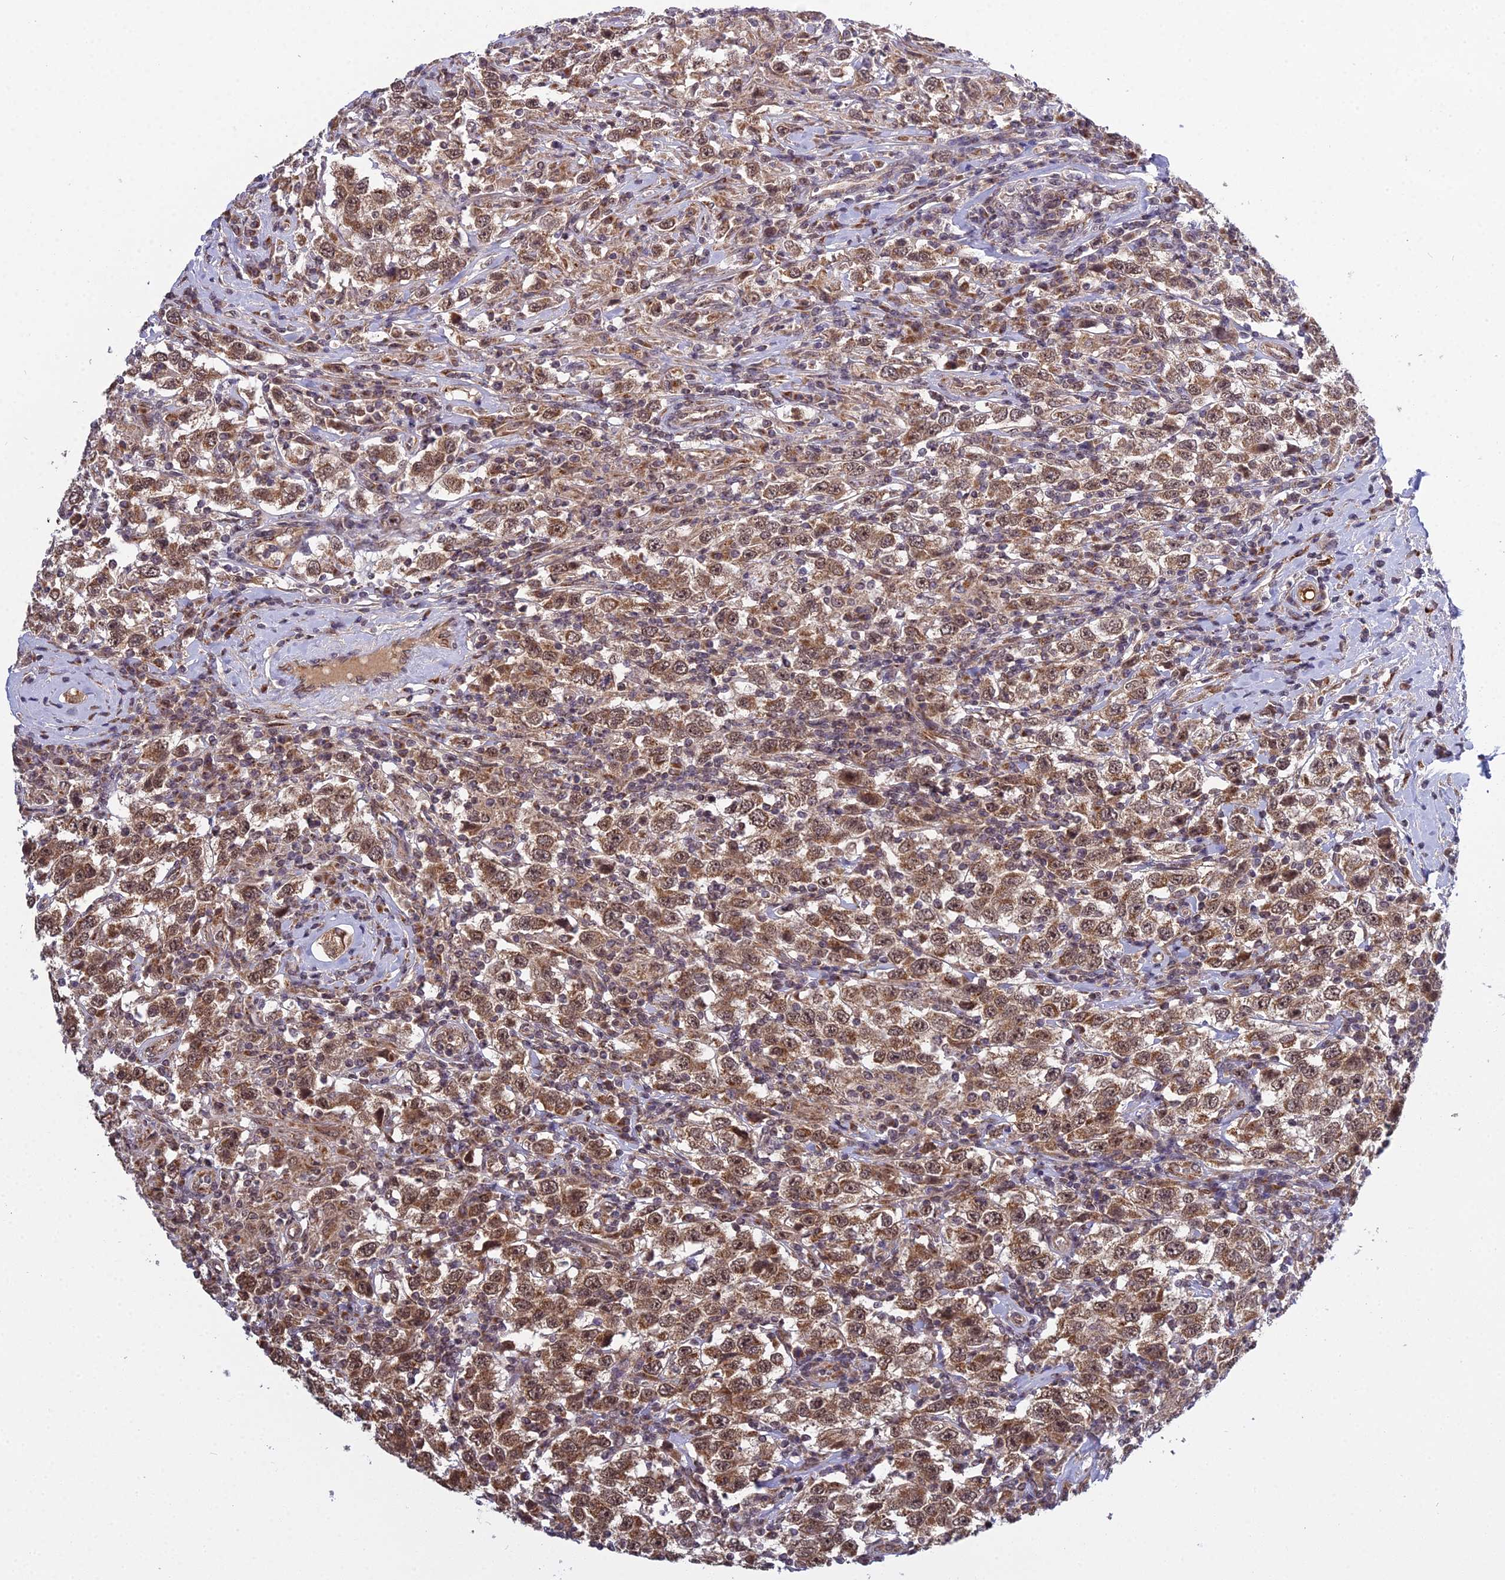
{"staining": {"intensity": "moderate", "quantity": ">75%", "location": "cytoplasmic/membranous,nuclear"}, "tissue": "testis cancer", "cell_type": "Tumor cells", "image_type": "cancer", "snomed": [{"axis": "morphology", "description": "Seminoma, NOS"}, {"axis": "topography", "description": "Testis"}], "caption": "This is a histology image of immunohistochemistry staining of testis cancer, which shows moderate positivity in the cytoplasmic/membranous and nuclear of tumor cells.", "gene": "MEOX1", "patient": {"sex": "male", "age": 41}}